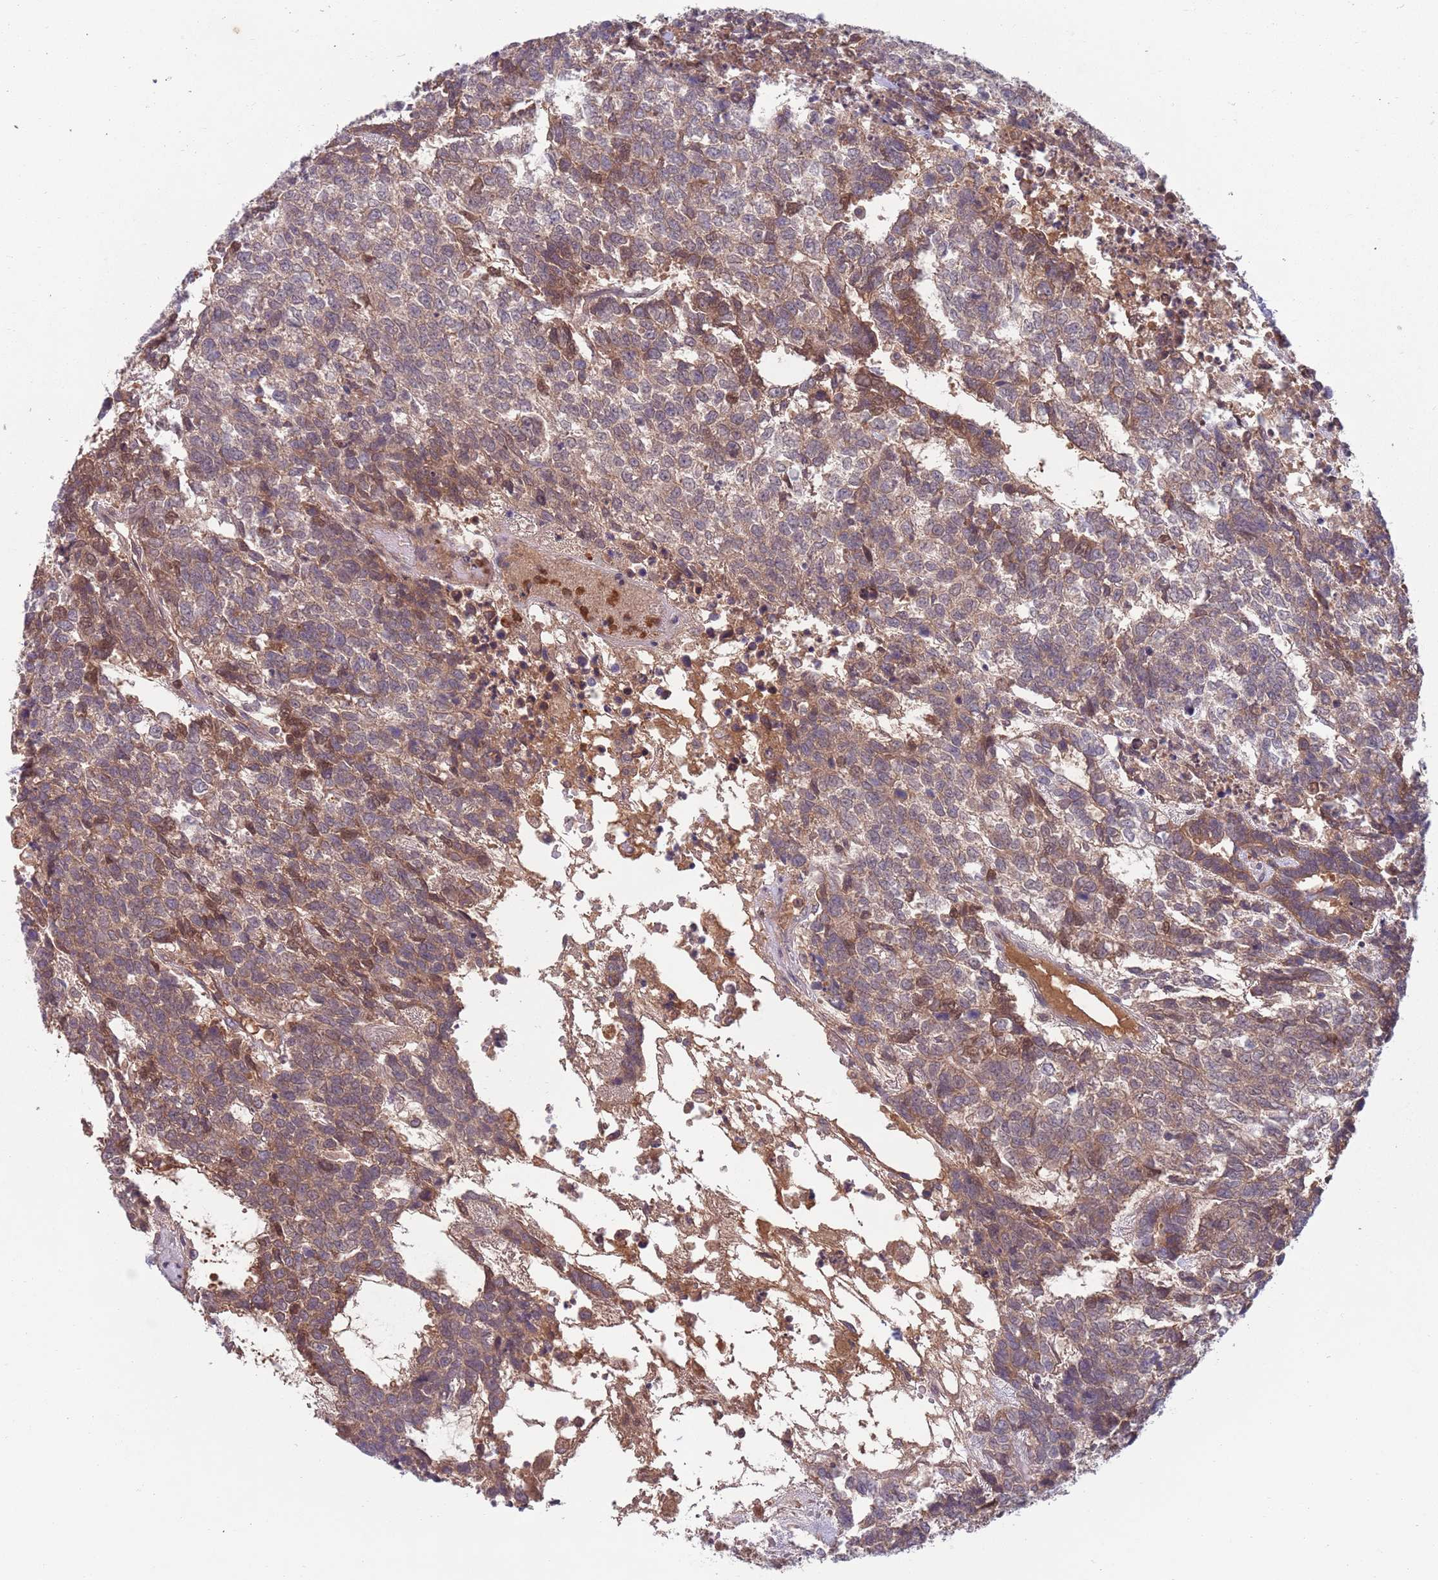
{"staining": {"intensity": "moderate", "quantity": "25%-75%", "location": "cytoplasmic/membranous"}, "tissue": "testis cancer", "cell_type": "Tumor cells", "image_type": "cancer", "snomed": [{"axis": "morphology", "description": "Carcinoma, Embryonal, NOS"}, {"axis": "topography", "description": "Testis"}], "caption": "Protein analysis of testis embryonal carcinoma tissue shows moderate cytoplasmic/membranous staining in approximately 25%-75% of tumor cells.", "gene": "TYW1", "patient": {"sex": "male", "age": 23}}